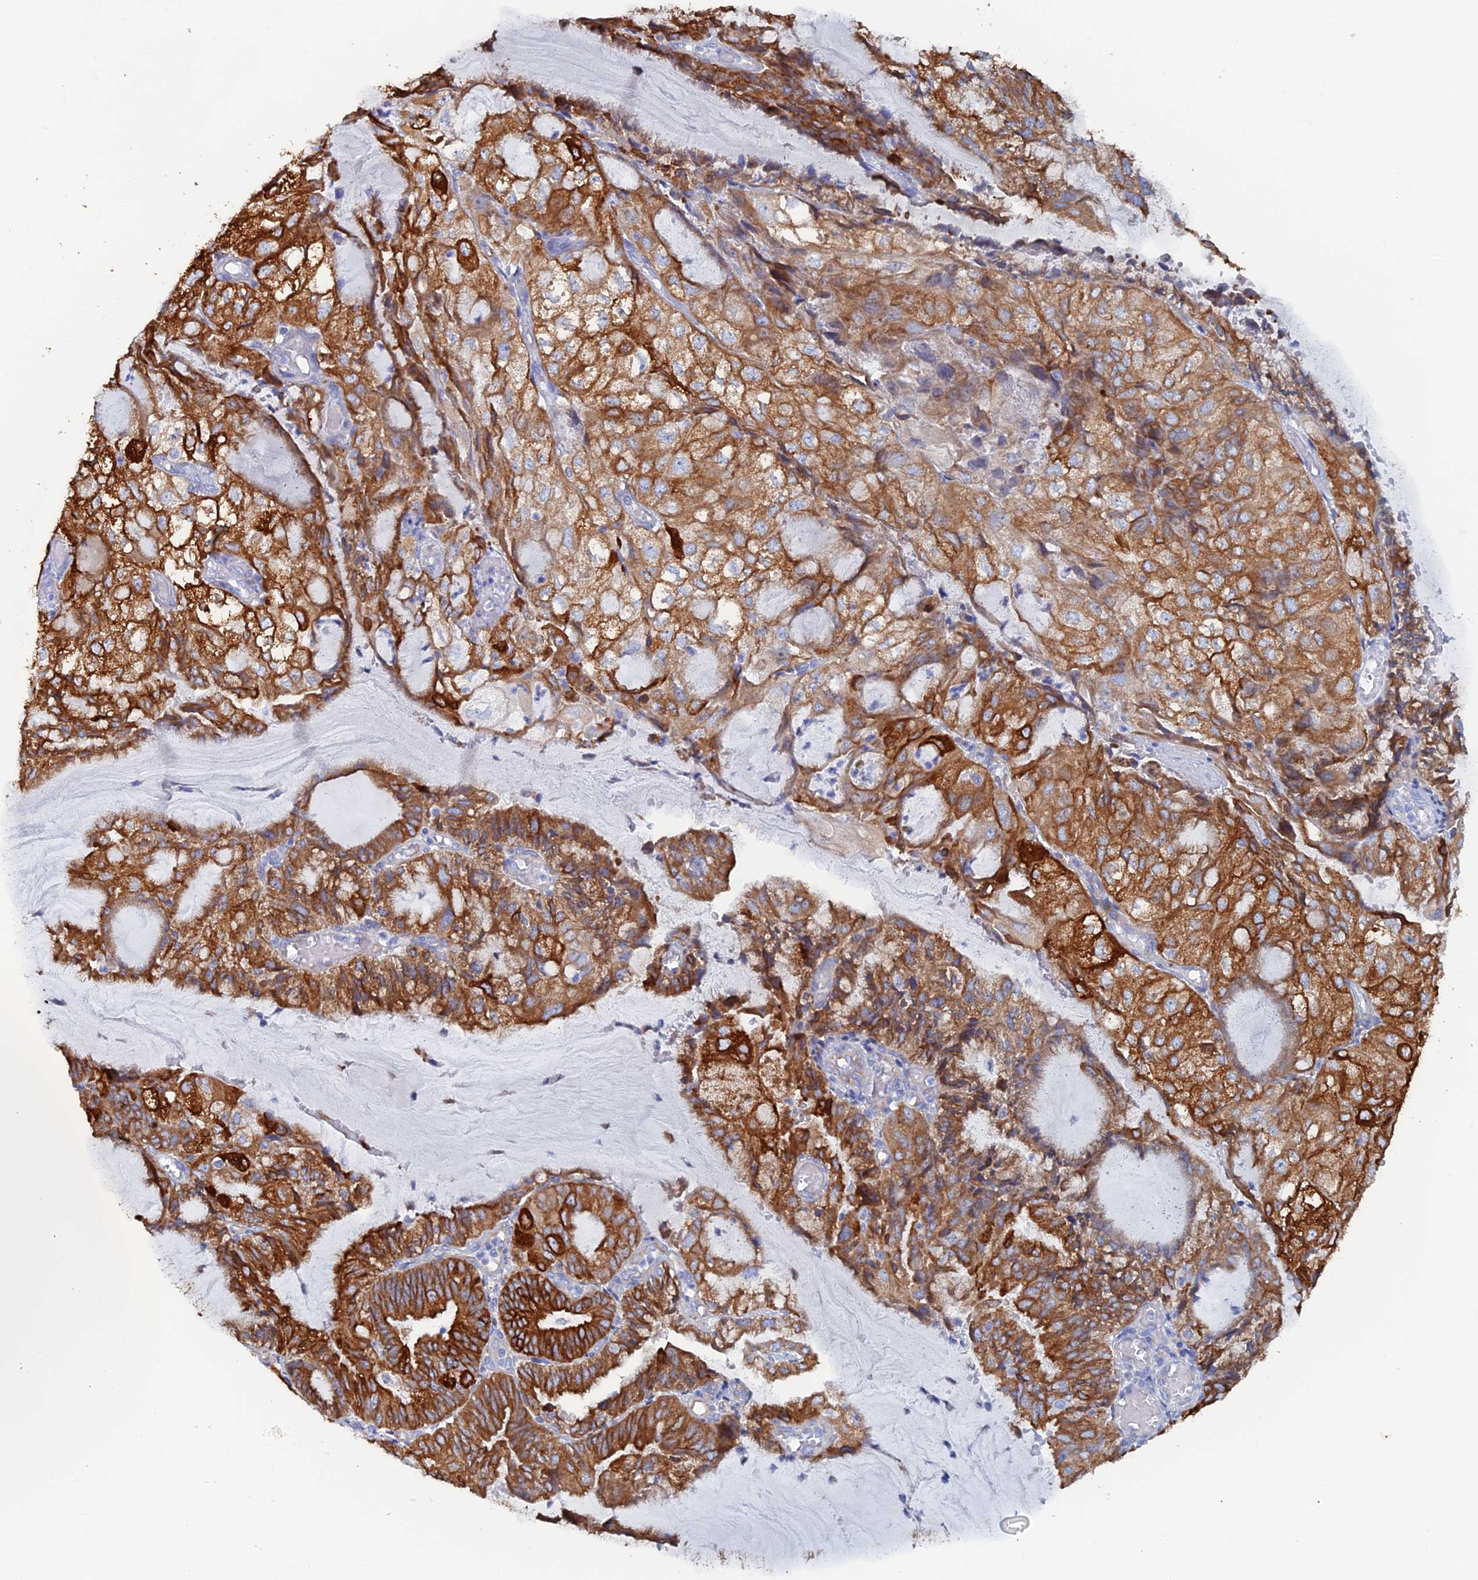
{"staining": {"intensity": "strong", "quantity": ">75%", "location": "cytoplasmic/membranous"}, "tissue": "endometrial cancer", "cell_type": "Tumor cells", "image_type": "cancer", "snomed": [{"axis": "morphology", "description": "Adenocarcinoma, NOS"}, {"axis": "topography", "description": "Endometrium"}], "caption": "Adenocarcinoma (endometrial) tissue demonstrates strong cytoplasmic/membranous positivity in about >75% of tumor cells (DAB (3,3'-diaminobenzidine) IHC, brown staining for protein, blue staining for nuclei).", "gene": "COG7", "patient": {"sex": "female", "age": 81}}